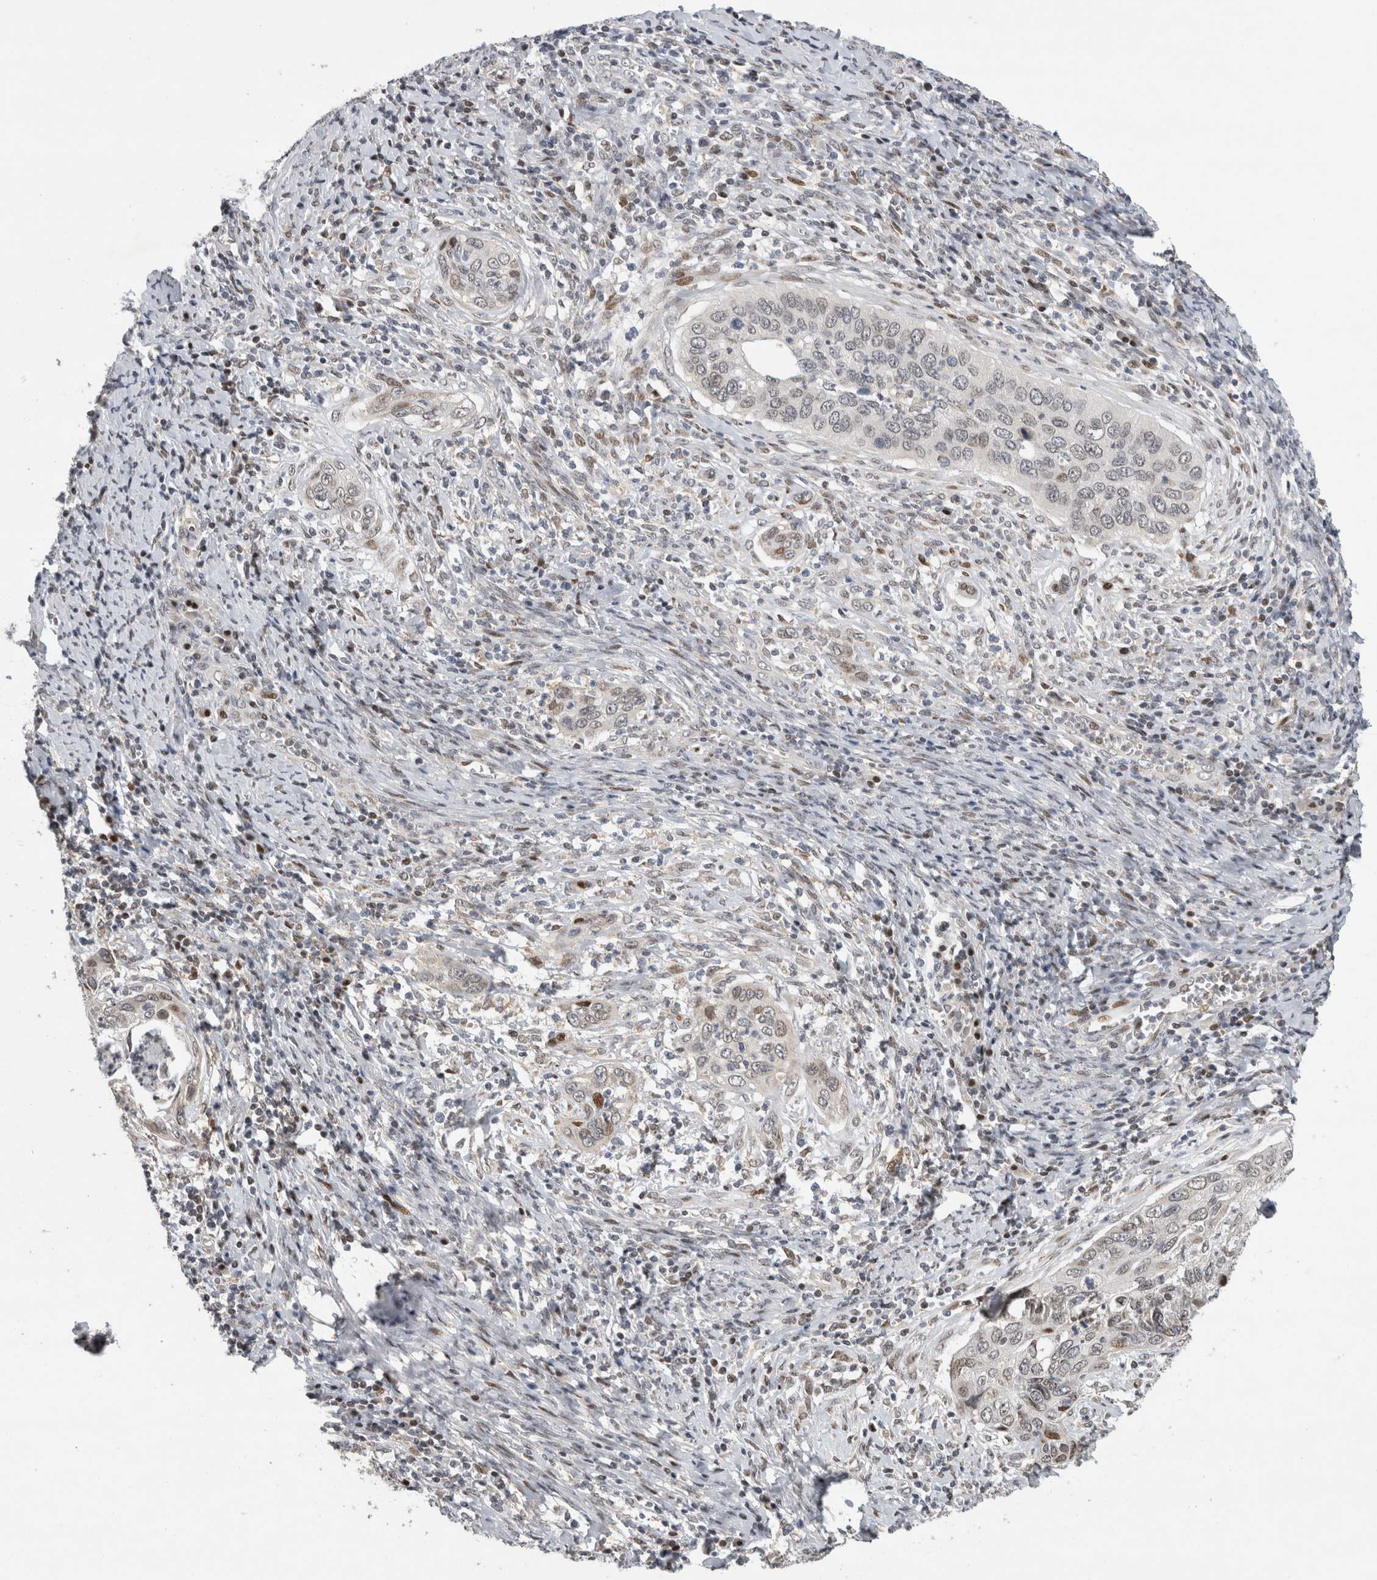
{"staining": {"intensity": "negative", "quantity": "none", "location": "none"}, "tissue": "cervical cancer", "cell_type": "Tumor cells", "image_type": "cancer", "snomed": [{"axis": "morphology", "description": "Squamous cell carcinoma, NOS"}, {"axis": "topography", "description": "Cervix"}], "caption": "Immunohistochemistry (IHC) photomicrograph of neoplastic tissue: squamous cell carcinoma (cervical) stained with DAB (3,3'-diaminobenzidine) reveals no significant protein expression in tumor cells. (Stains: DAB (3,3'-diaminobenzidine) immunohistochemistry with hematoxylin counter stain, Microscopy: brightfield microscopy at high magnification).", "gene": "C8orf58", "patient": {"sex": "female", "age": 53}}